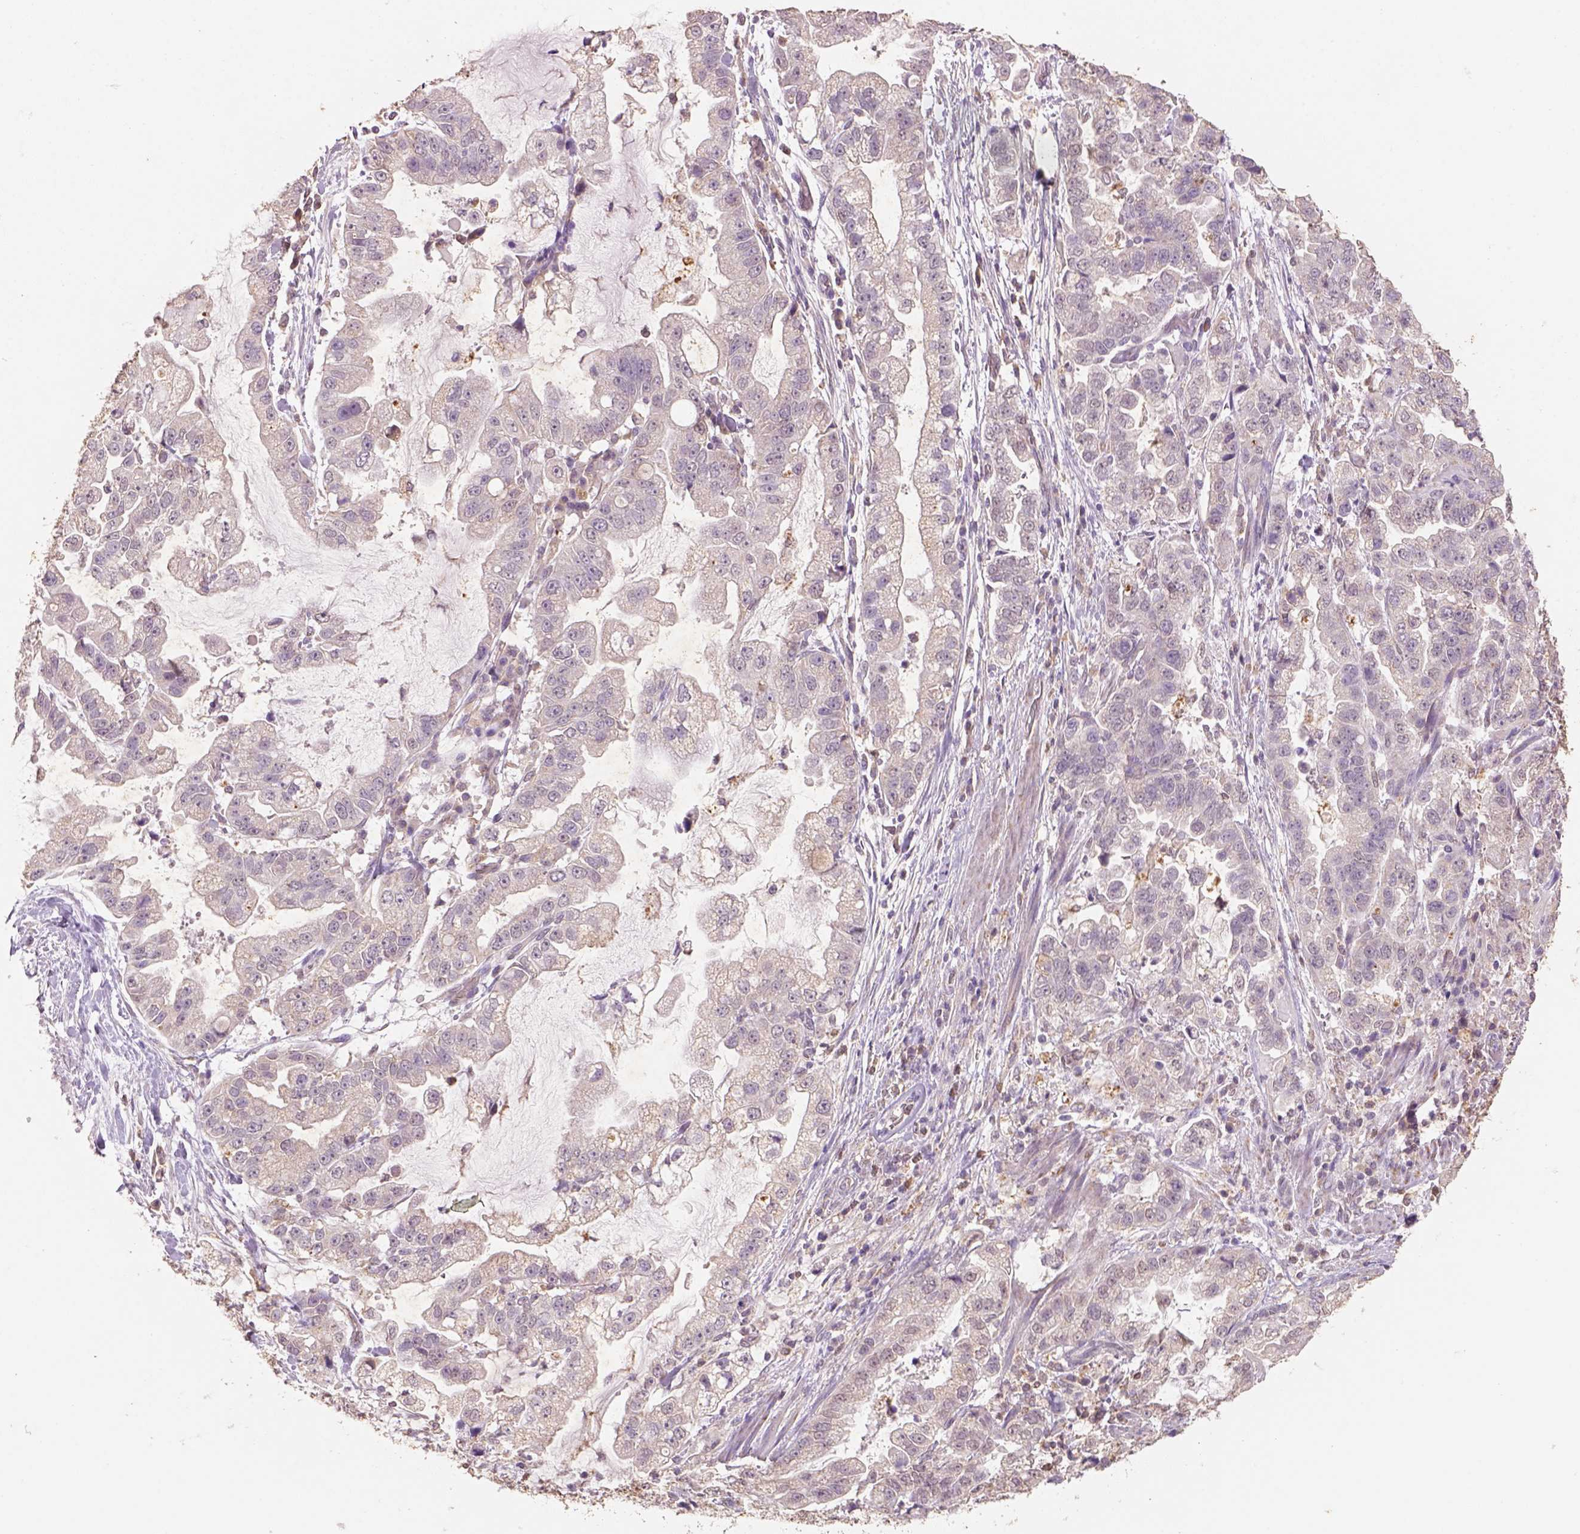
{"staining": {"intensity": "negative", "quantity": "none", "location": "none"}, "tissue": "stomach cancer", "cell_type": "Tumor cells", "image_type": "cancer", "snomed": [{"axis": "morphology", "description": "Adenocarcinoma, NOS"}, {"axis": "topography", "description": "Stomach"}], "caption": "Stomach adenocarcinoma was stained to show a protein in brown. There is no significant expression in tumor cells.", "gene": "AP2B1", "patient": {"sex": "male", "age": 59}}